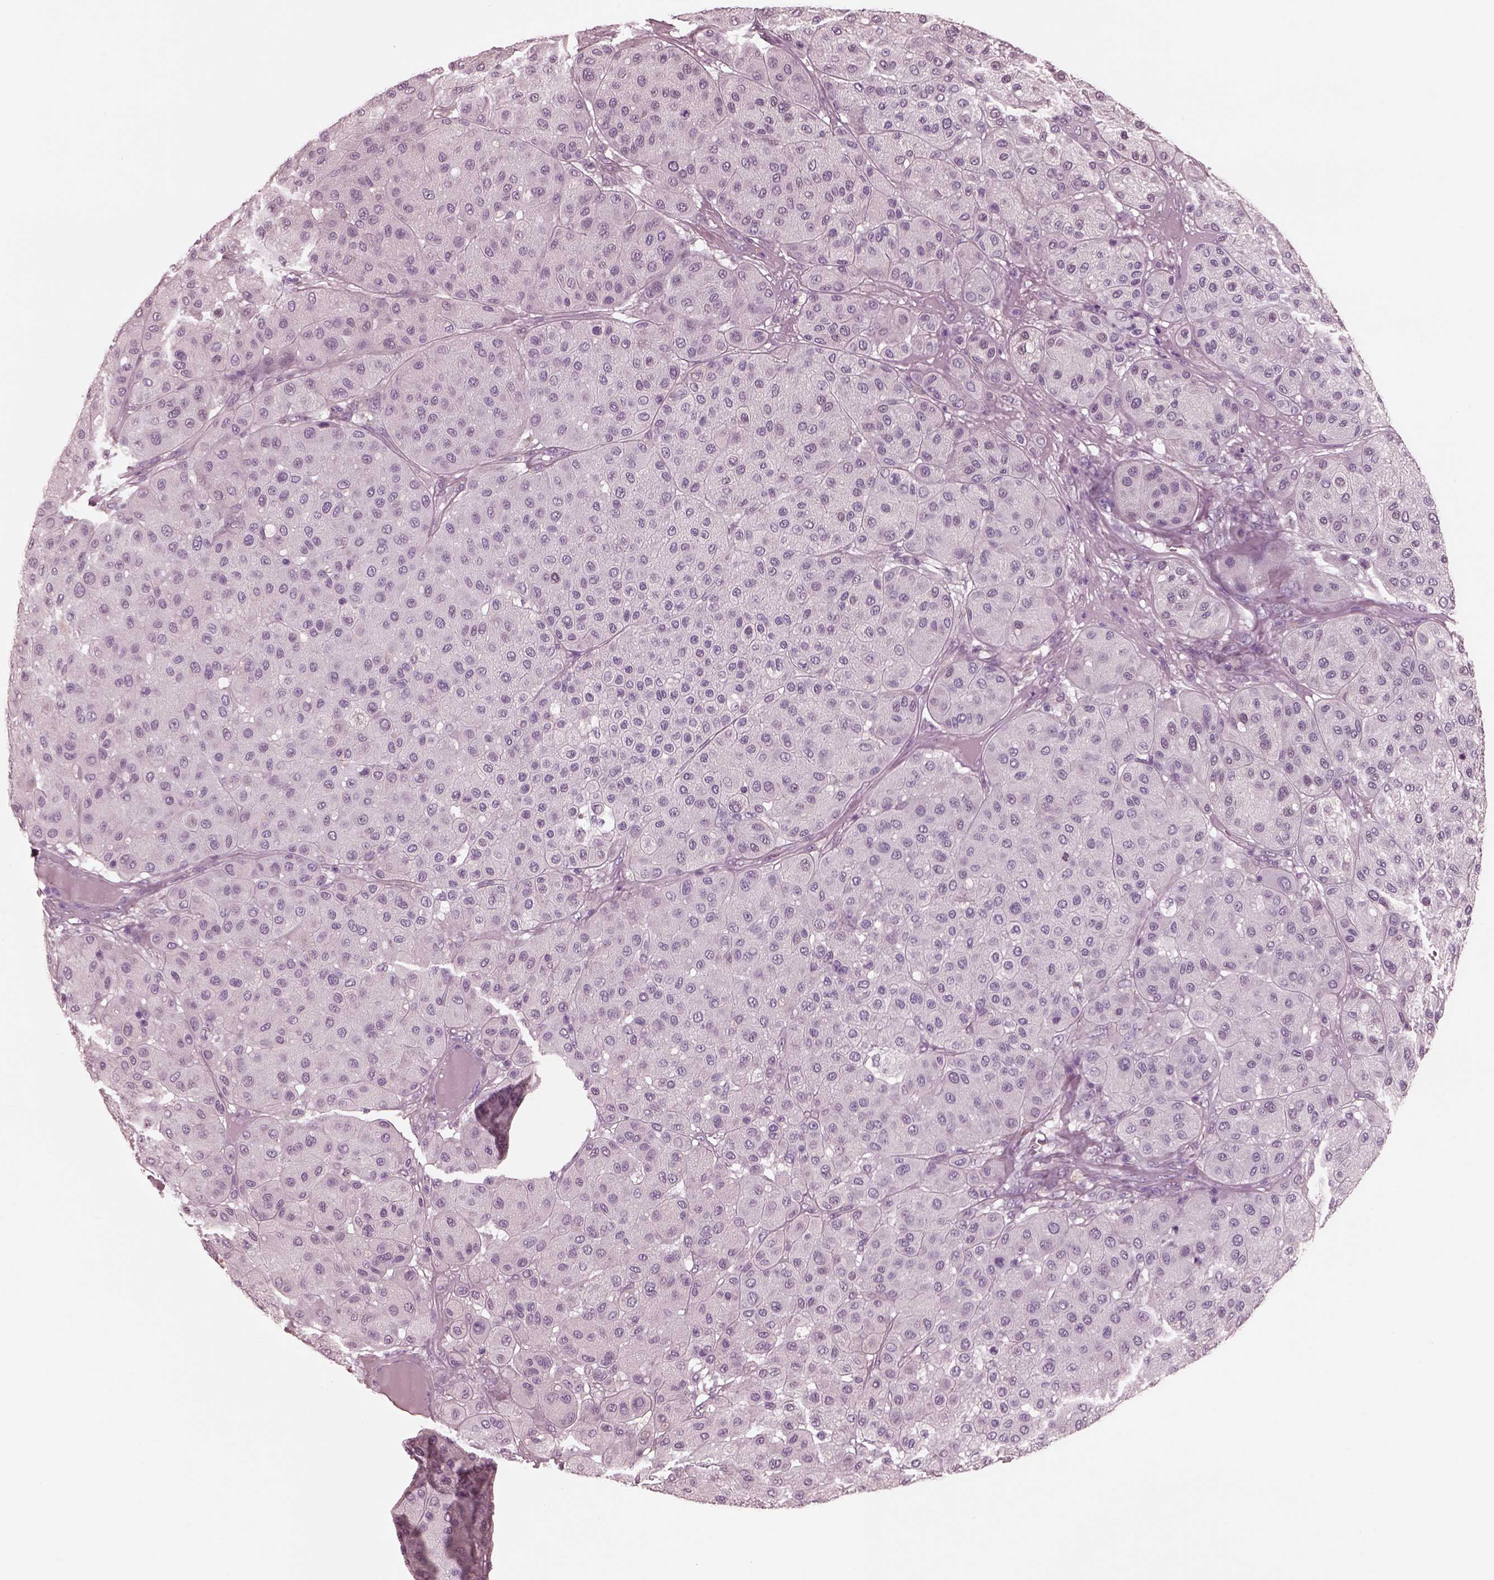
{"staining": {"intensity": "negative", "quantity": "none", "location": "none"}, "tissue": "melanoma", "cell_type": "Tumor cells", "image_type": "cancer", "snomed": [{"axis": "morphology", "description": "Malignant melanoma, Metastatic site"}, {"axis": "topography", "description": "Smooth muscle"}], "caption": "Histopathology image shows no significant protein positivity in tumor cells of melanoma.", "gene": "CGA", "patient": {"sex": "male", "age": 41}}